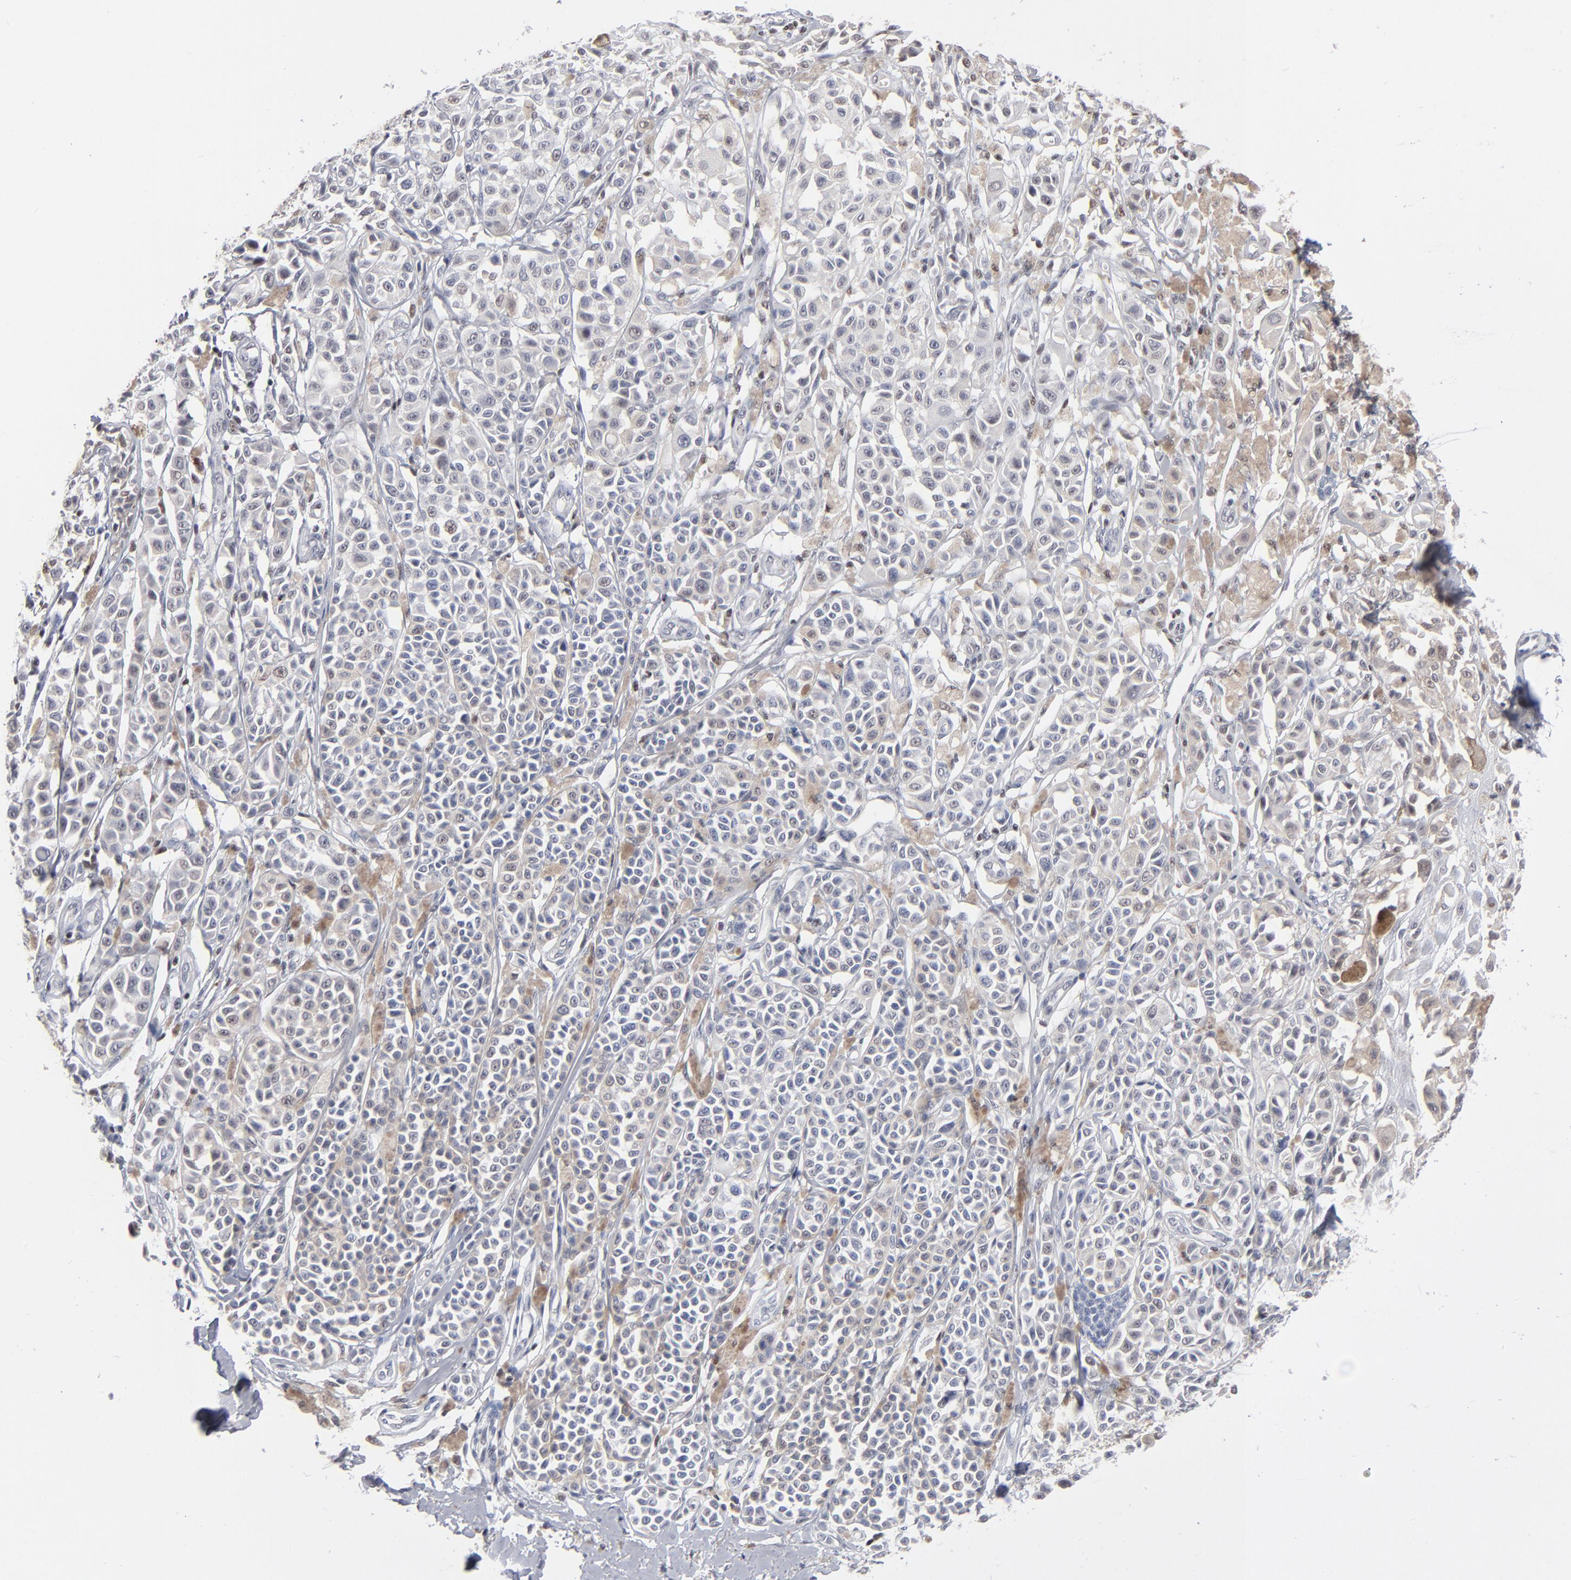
{"staining": {"intensity": "negative", "quantity": "none", "location": "none"}, "tissue": "melanoma", "cell_type": "Tumor cells", "image_type": "cancer", "snomed": [{"axis": "morphology", "description": "Malignant melanoma, NOS"}, {"axis": "topography", "description": "Skin"}], "caption": "This is a photomicrograph of immunohistochemistry staining of melanoma, which shows no positivity in tumor cells. (Stains: DAB immunohistochemistry with hematoxylin counter stain, Microscopy: brightfield microscopy at high magnification).", "gene": "MAX", "patient": {"sex": "female", "age": 38}}